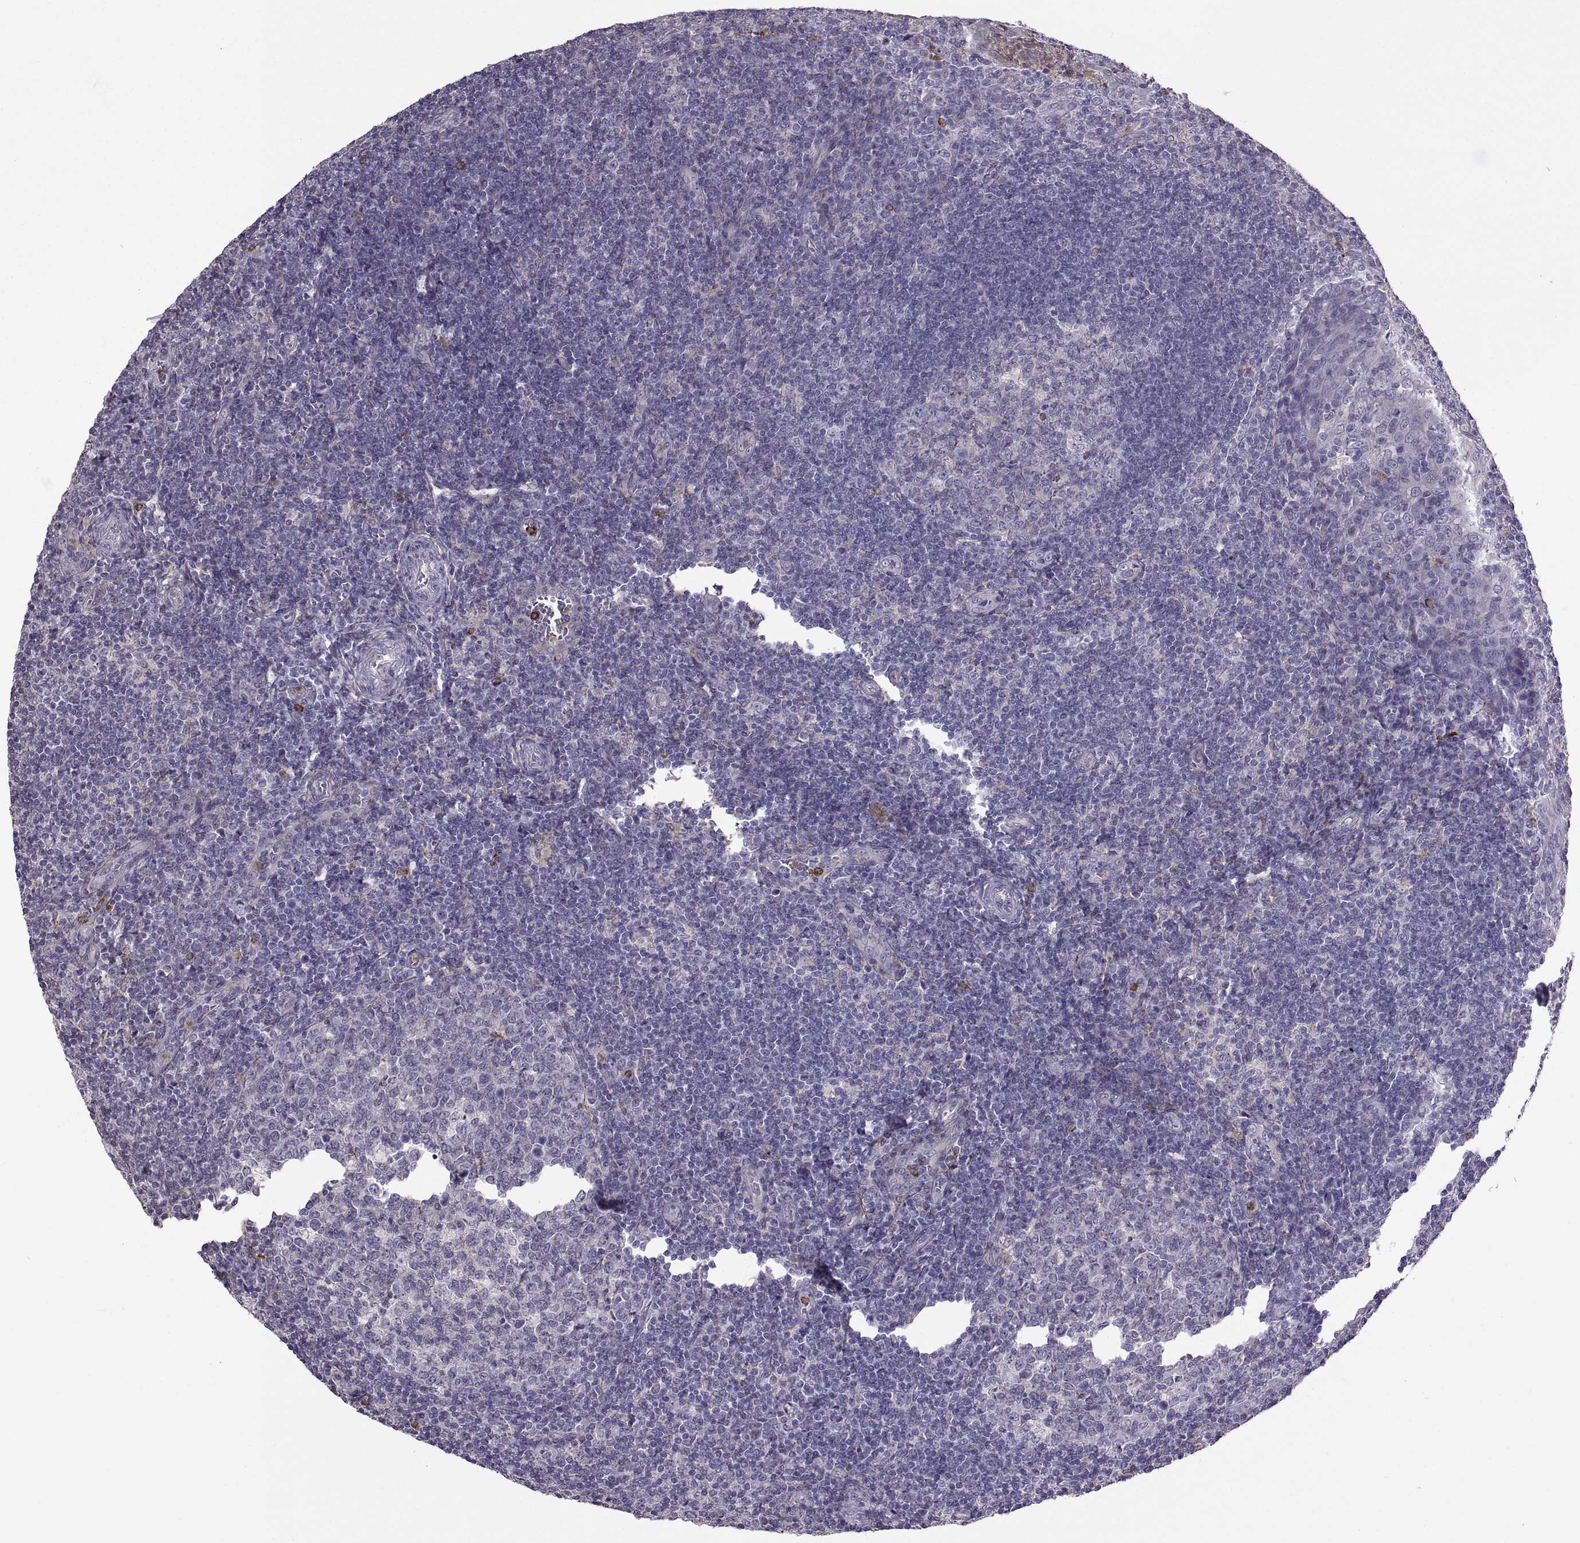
{"staining": {"intensity": "negative", "quantity": "none", "location": "none"}, "tissue": "tonsil", "cell_type": "Germinal center cells", "image_type": "normal", "snomed": [{"axis": "morphology", "description": "Normal tissue, NOS"}, {"axis": "topography", "description": "Tonsil"}], "caption": "High power microscopy micrograph of an IHC image of unremarkable tonsil, revealing no significant positivity in germinal center cells.", "gene": "EMILIN2", "patient": {"sex": "female", "age": 12}}